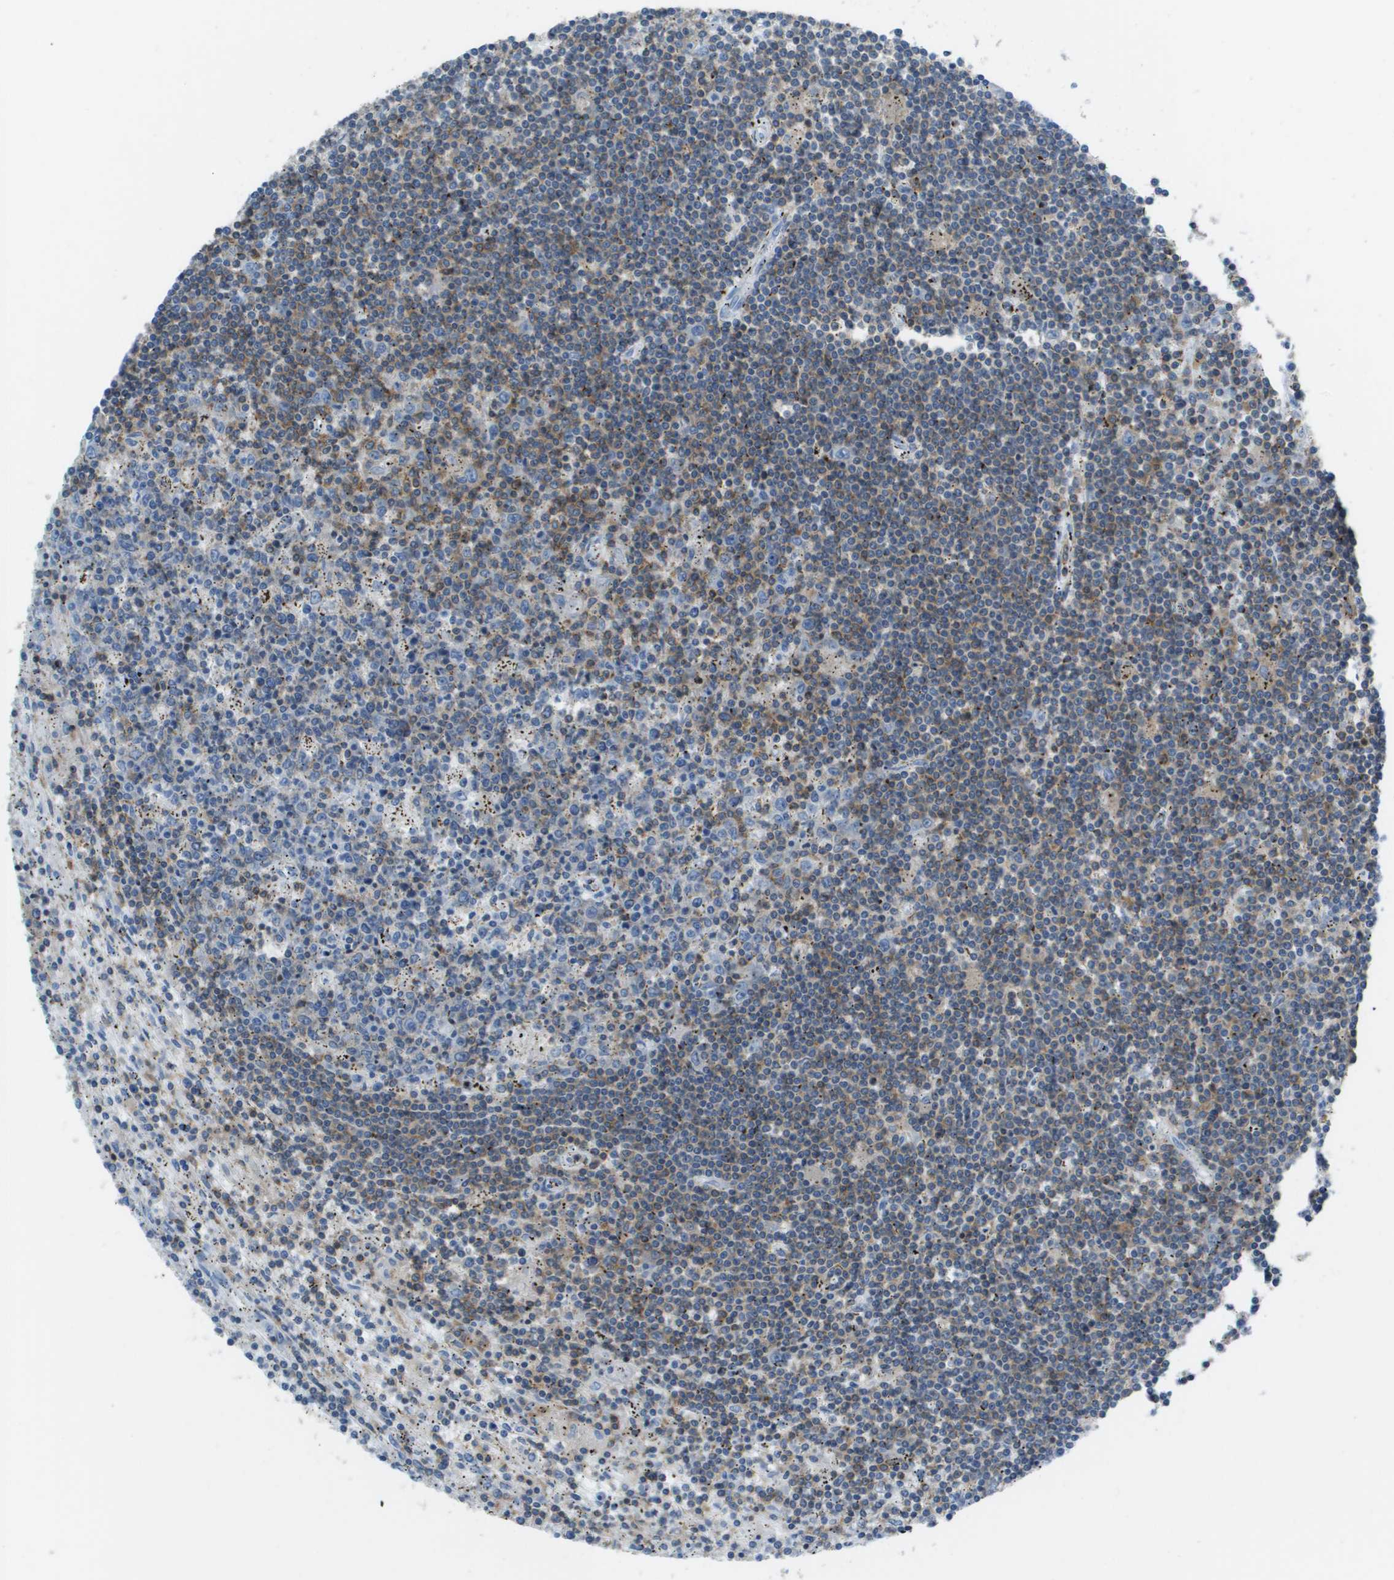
{"staining": {"intensity": "moderate", "quantity": "<25%", "location": "cytoplasmic/membranous"}, "tissue": "lymphoma", "cell_type": "Tumor cells", "image_type": "cancer", "snomed": [{"axis": "morphology", "description": "Malignant lymphoma, non-Hodgkin's type, Low grade"}, {"axis": "topography", "description": "Spleen"}], "caption": "Low-grade malignant lymphoma, non-Hodgkin's type stained for a protein (brown) reveals moderate cytoplasmic/membranous positive staining in about <25% of tumor cells.", "gene": "APBB1IP", "patient": {"sex": "male", "age": 76}}